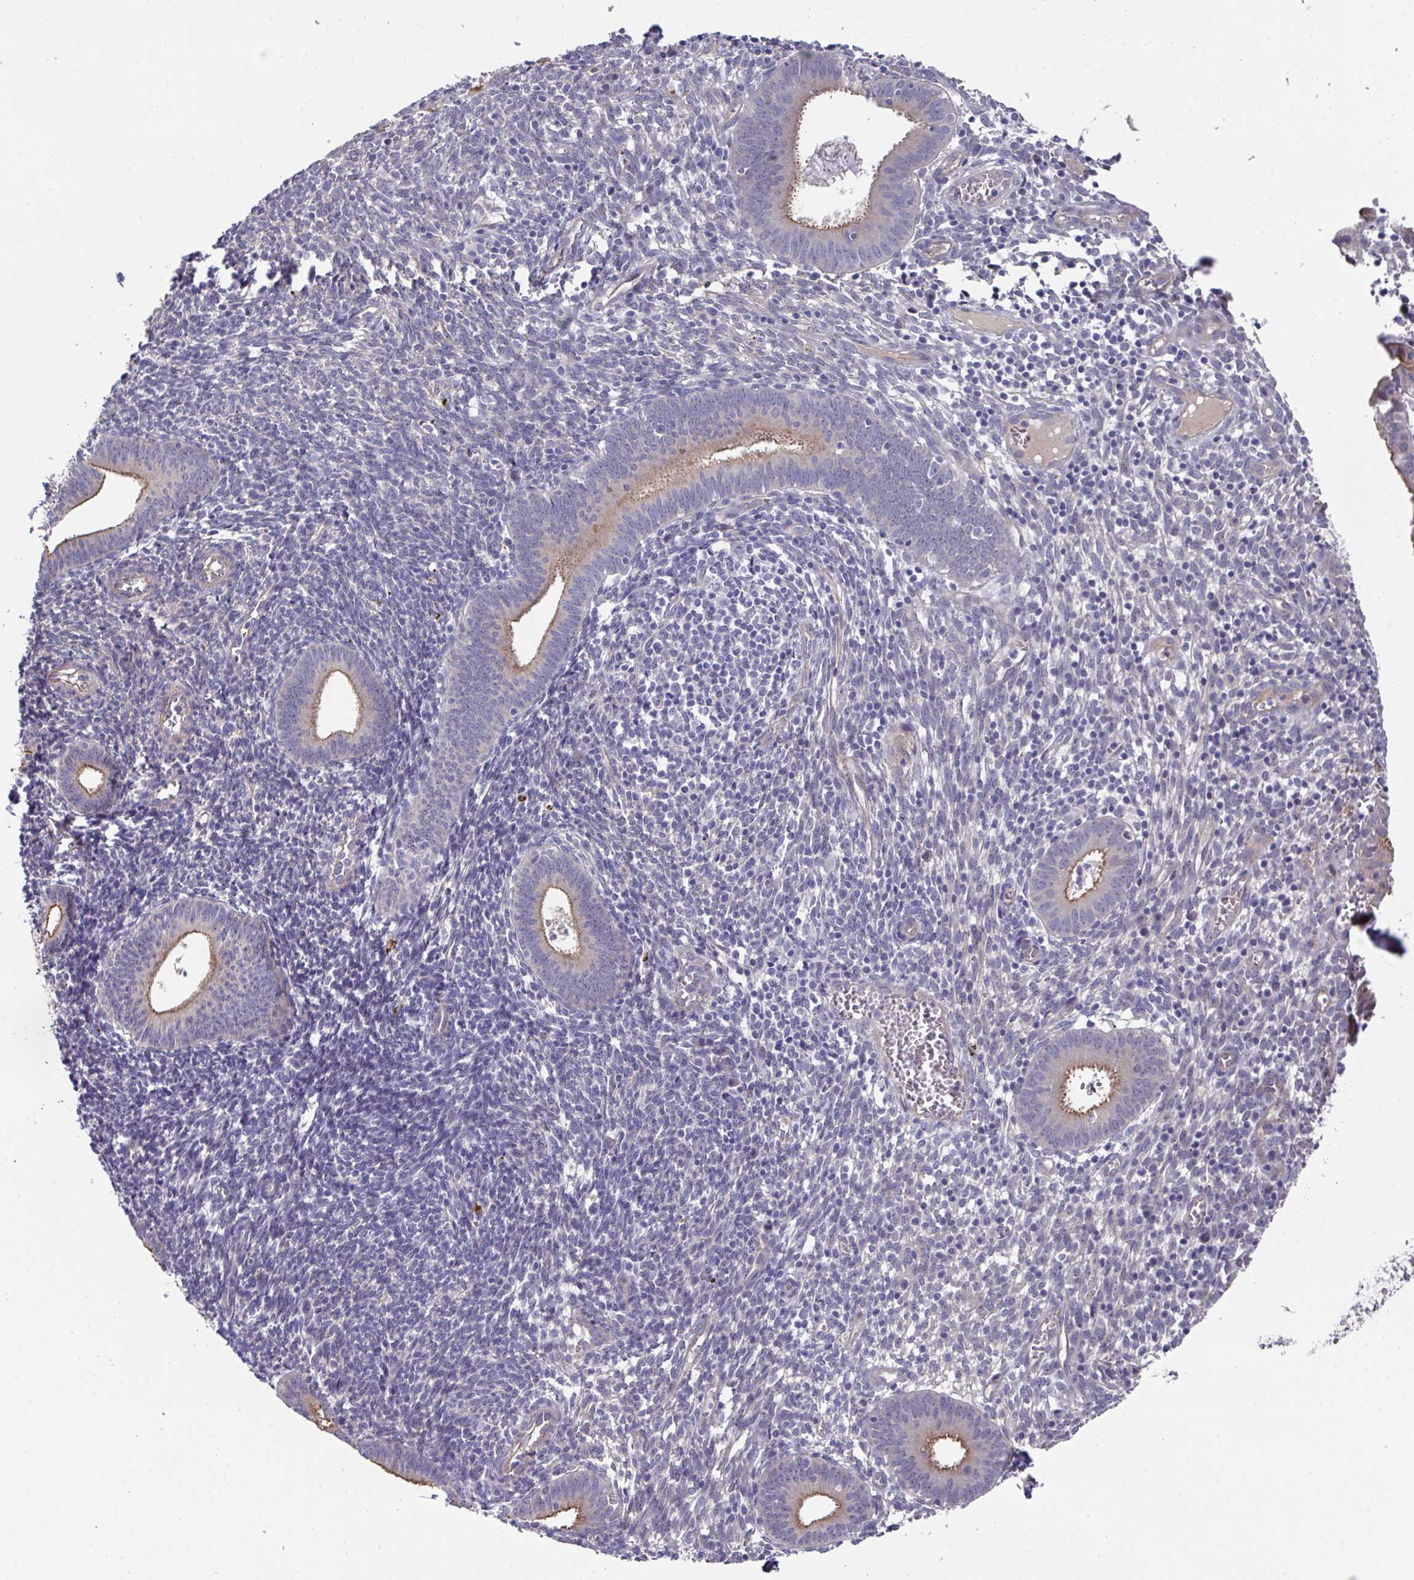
{"staining": {"intensity": "negative", "quantity": "none", "location": "none"}, "tissue": "endometrium", "cell_type": "Cells in endometrial stroma", "image_type": "normal", "snomed": [{"axis": "morphology", "description": "Normal tissue, NOS"}, {"axis": "topography", "description": "Endometrium"}], "caption": "Histopathology image shows no protein positivity in cells in endometrial stroma of benign endometrium. (DAB immunohistochemistry (IHC), high magnification).", "gene": "PRR5", "patient": {"sex": "female", "age": 41}}